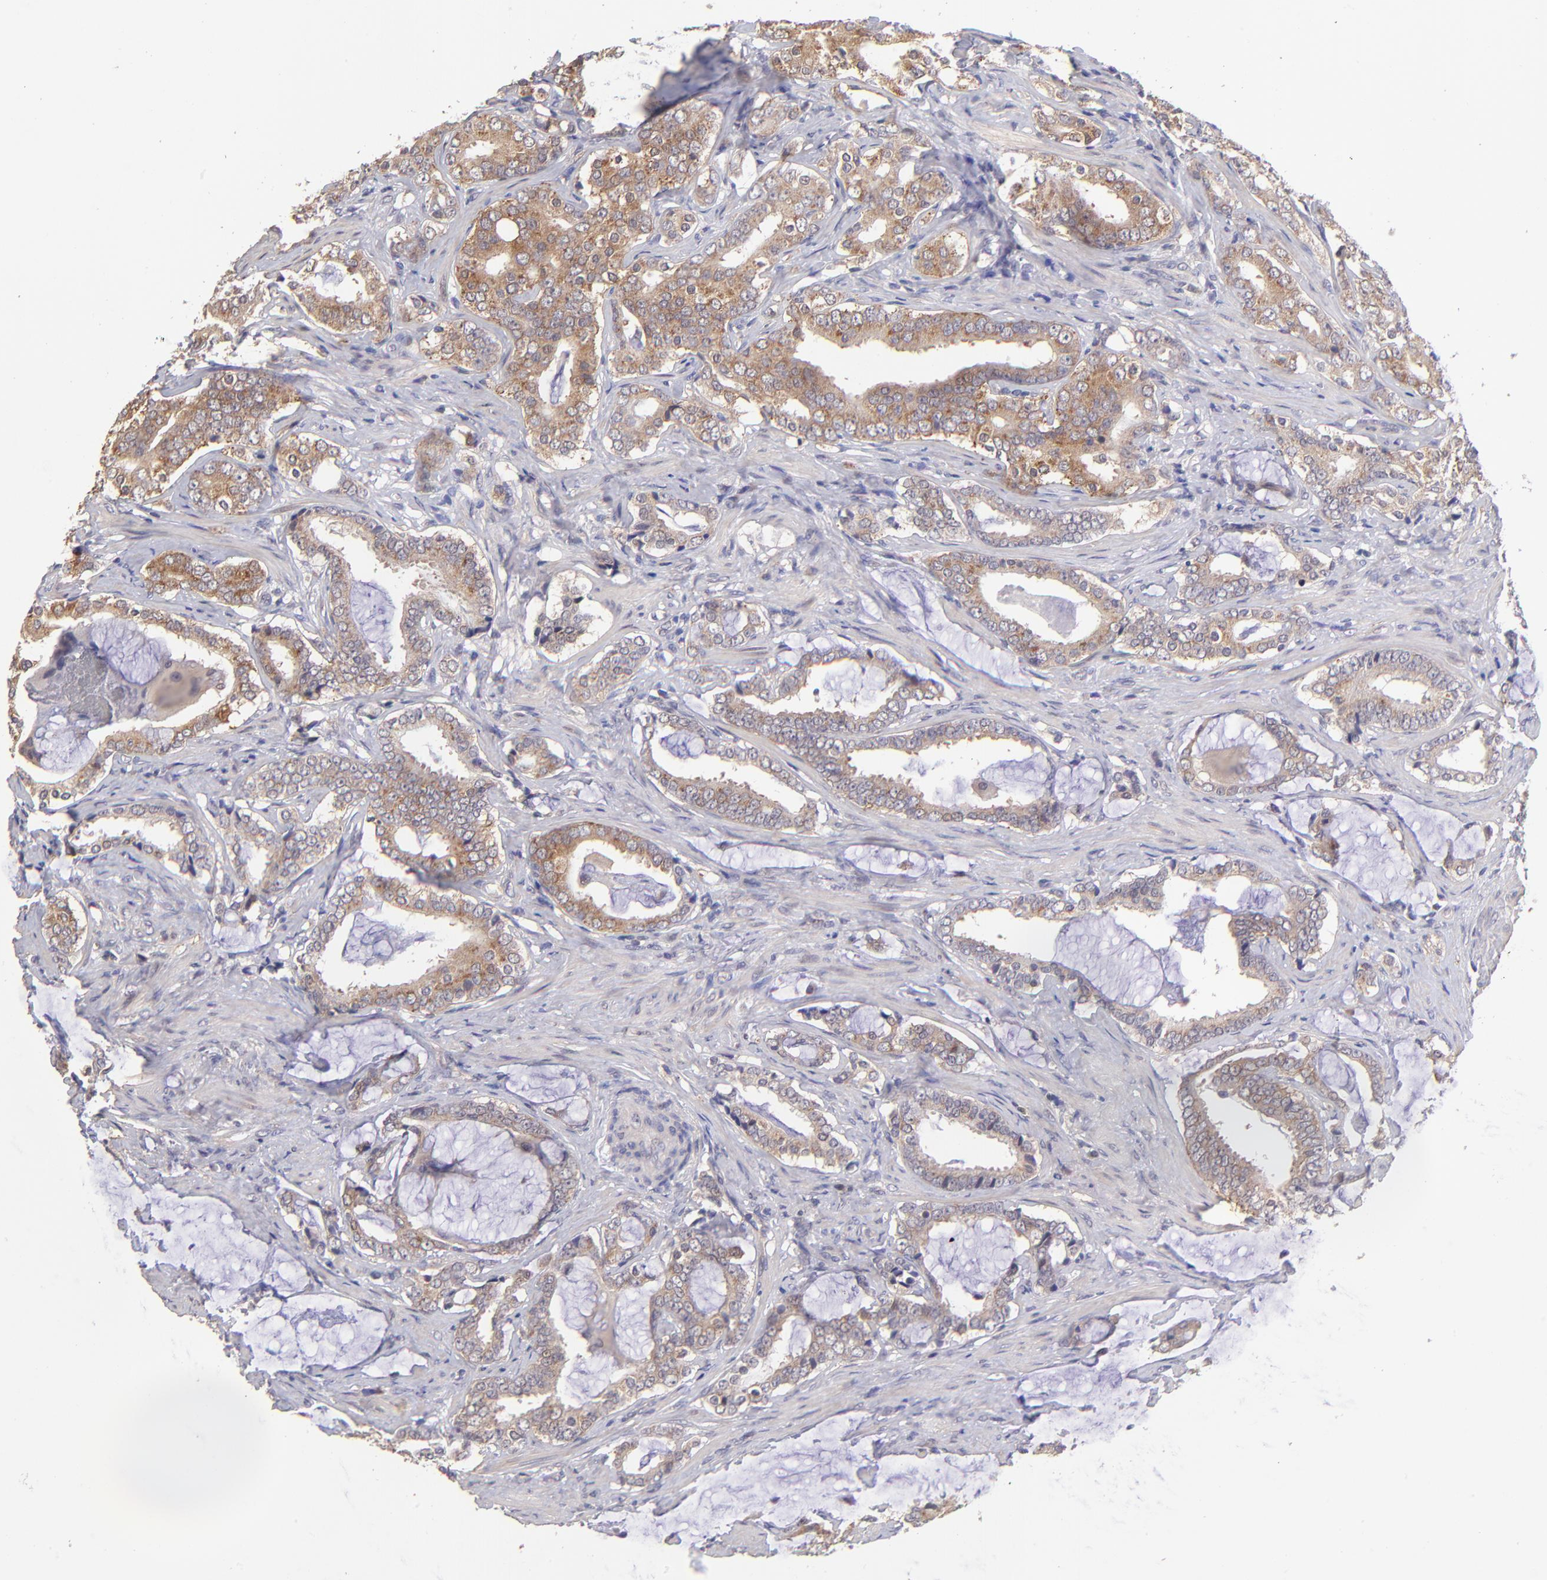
{"staining": {"intensity": "strong", "quantity": ">75%", "location": "cytoplasmic/membranous"}, "tissue": "prostate cancer", "cell_type": "Tumor cells", "image_type": "cancer", "snomed": [{"axis": "morphology", "description": "Adenocarcinoma, Low grade"}, {"axis": "topography", "description": "Prostate"}], "caption": "Tumor cells reveal strong cytoplasmic/membranous positivity in approximately >75% of cells in prostate cancer (low-grade adenocarcinoma).", "gene": "NSF", "patient": {"sex": "male", "age": 59}}